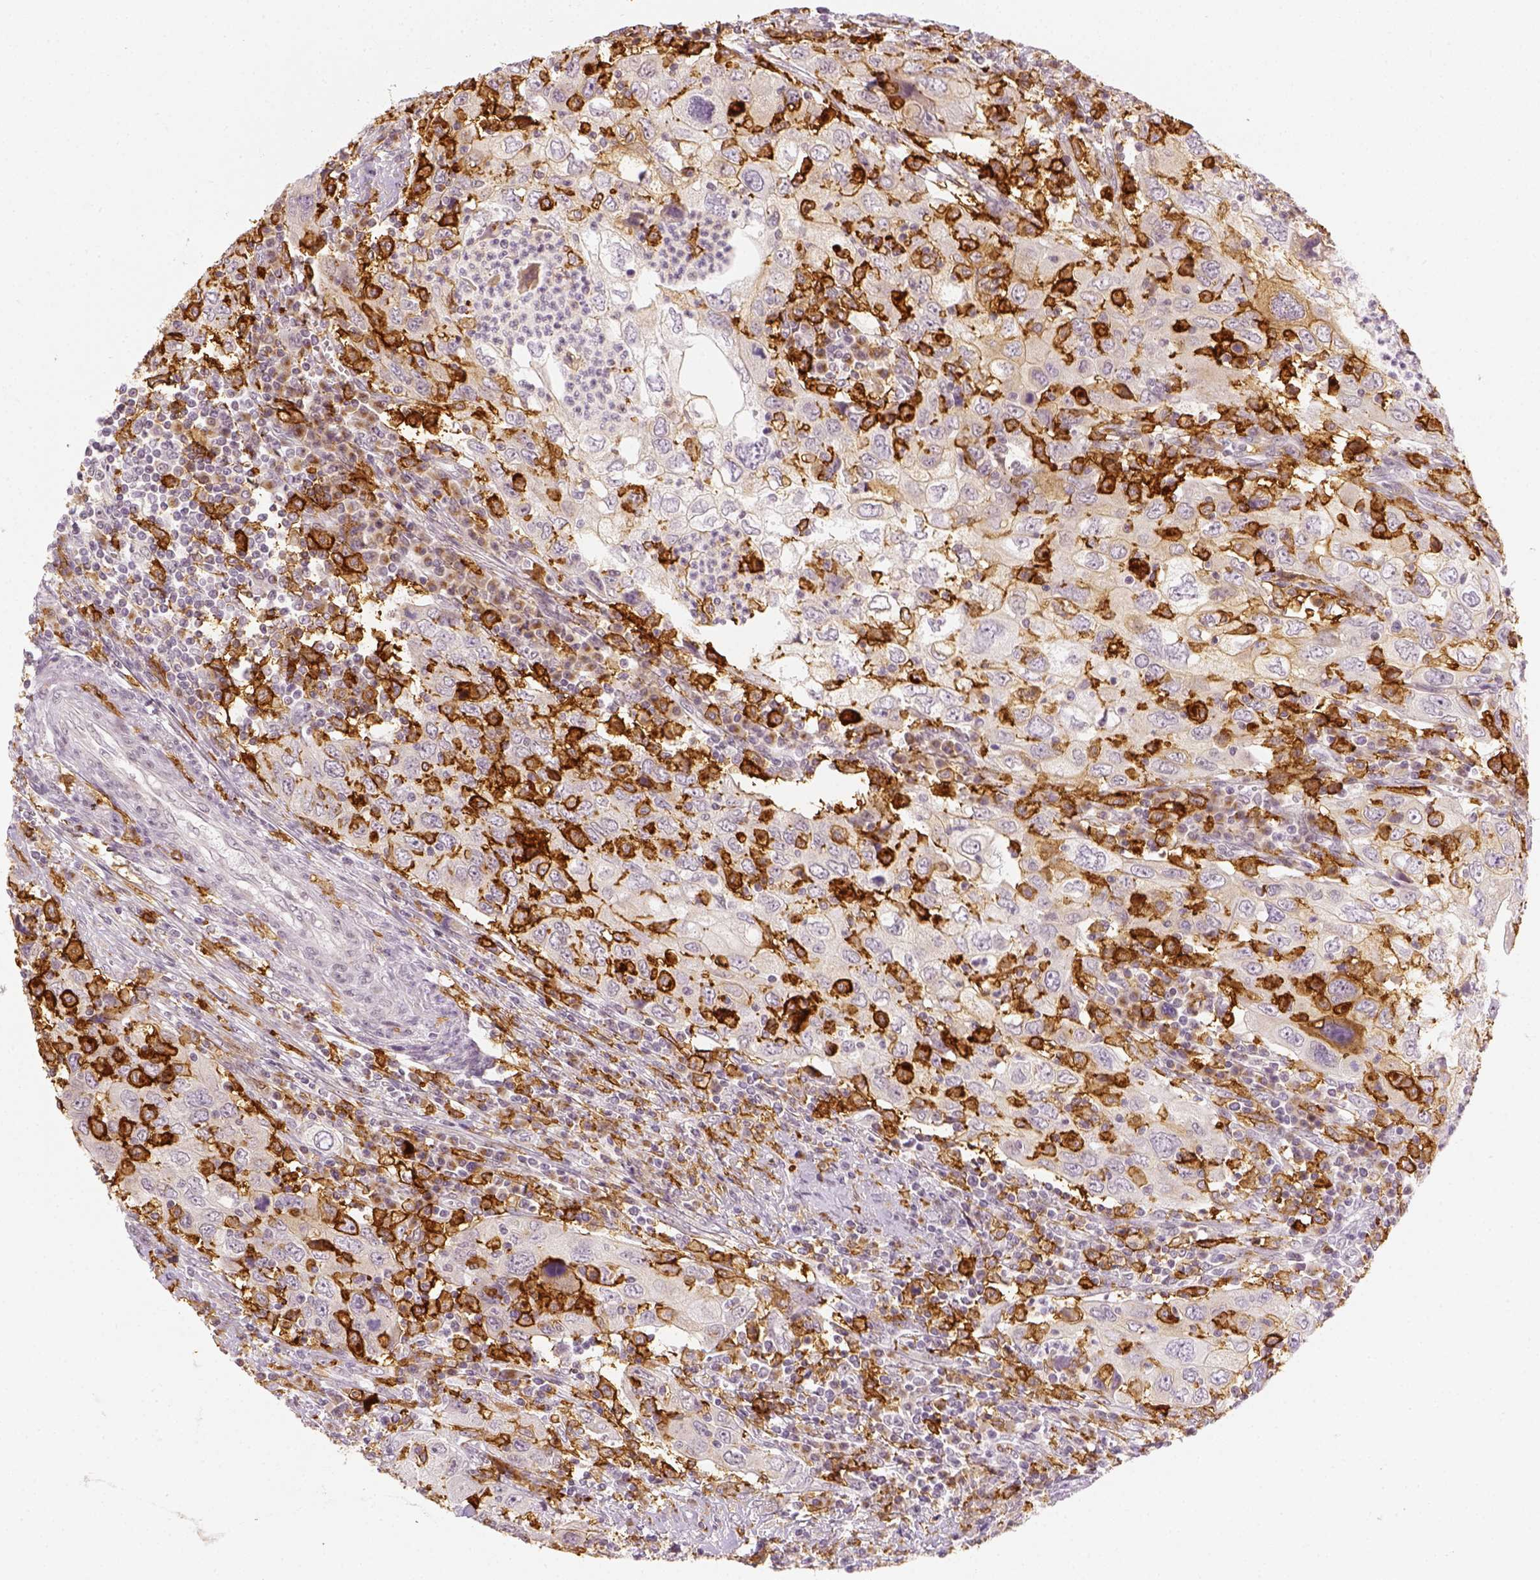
{"staining": {"intensity": "negative", "quantity": "none", "location": "none"}, "tissue": "urothelial cancer", "cell_type": "Tumor cells", "image_type": "cancer", "snomed": [{"axis": "morphology", "description": "Urothelial carcinoma, High grade"}, {"axis": "topography", "description": "Urinary bladder"}], "caption": "This photomicrograph is of high-grade urothelial carcinoma stained with immunohistochemistry to label a protein in brown with the nuclei are counter-stained blue. There is no expression in tumor cells.", "gene": "CD14", "patient": {"sex": "male", "age": 76}}